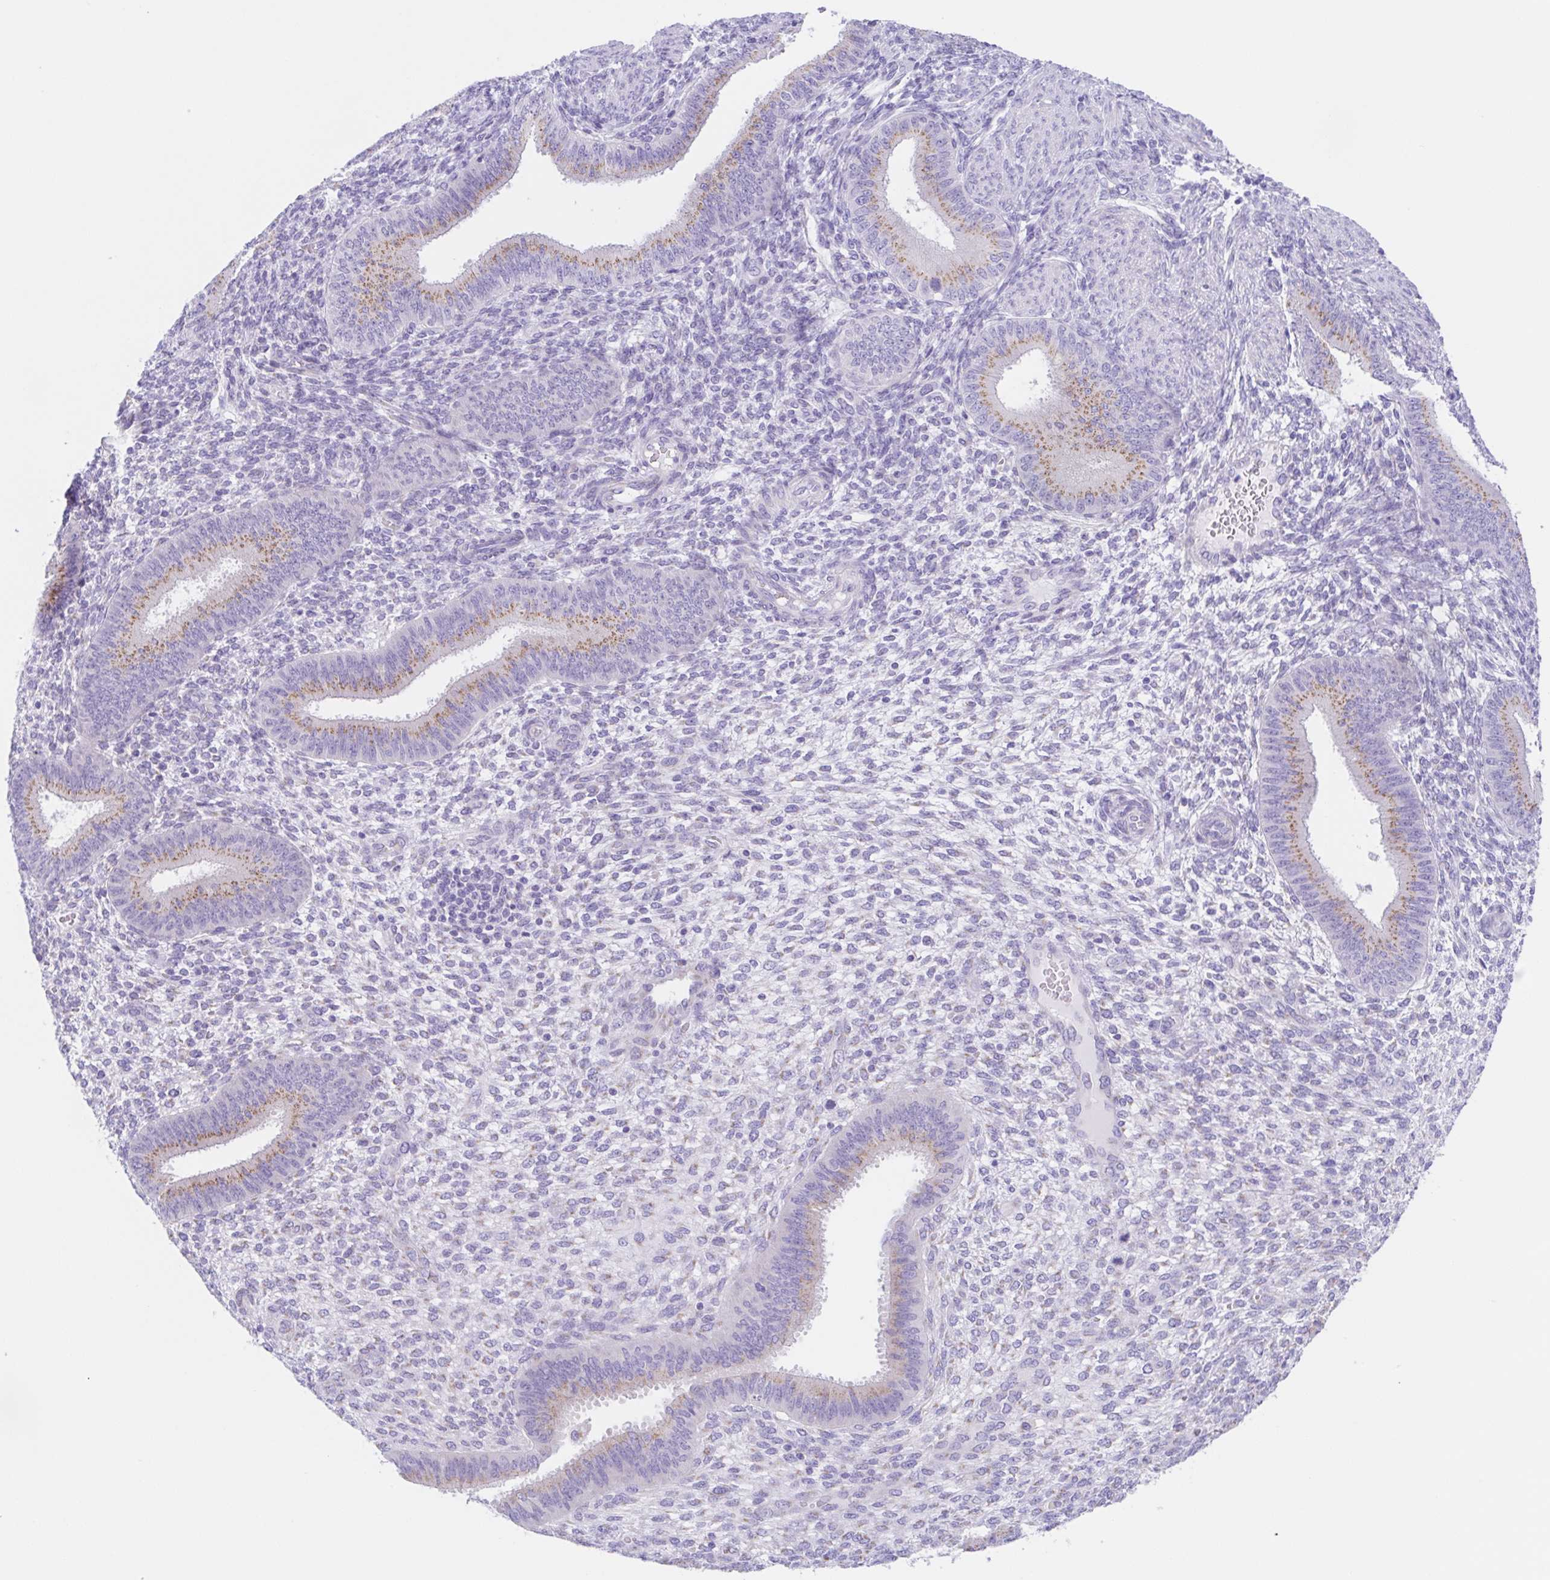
{"staining": {"intensity": "negative", "quantity": "none", "location": "none"}, "tissue": "endometrium", "cell_type": "Cells in endometrial stroma", "image_type": "normal", "snomed": [{"axis": "morphology", "description": "Normal tissue, NOS"}, {"axis": "topography", "description": "Endometrium"}], "caption": "This is an IHC micrograph of benign human endometrium. There is no expression in cells in endometrial stroma.", "gene": "SCG3", "patient": {"sex": "female", "age": 39}}